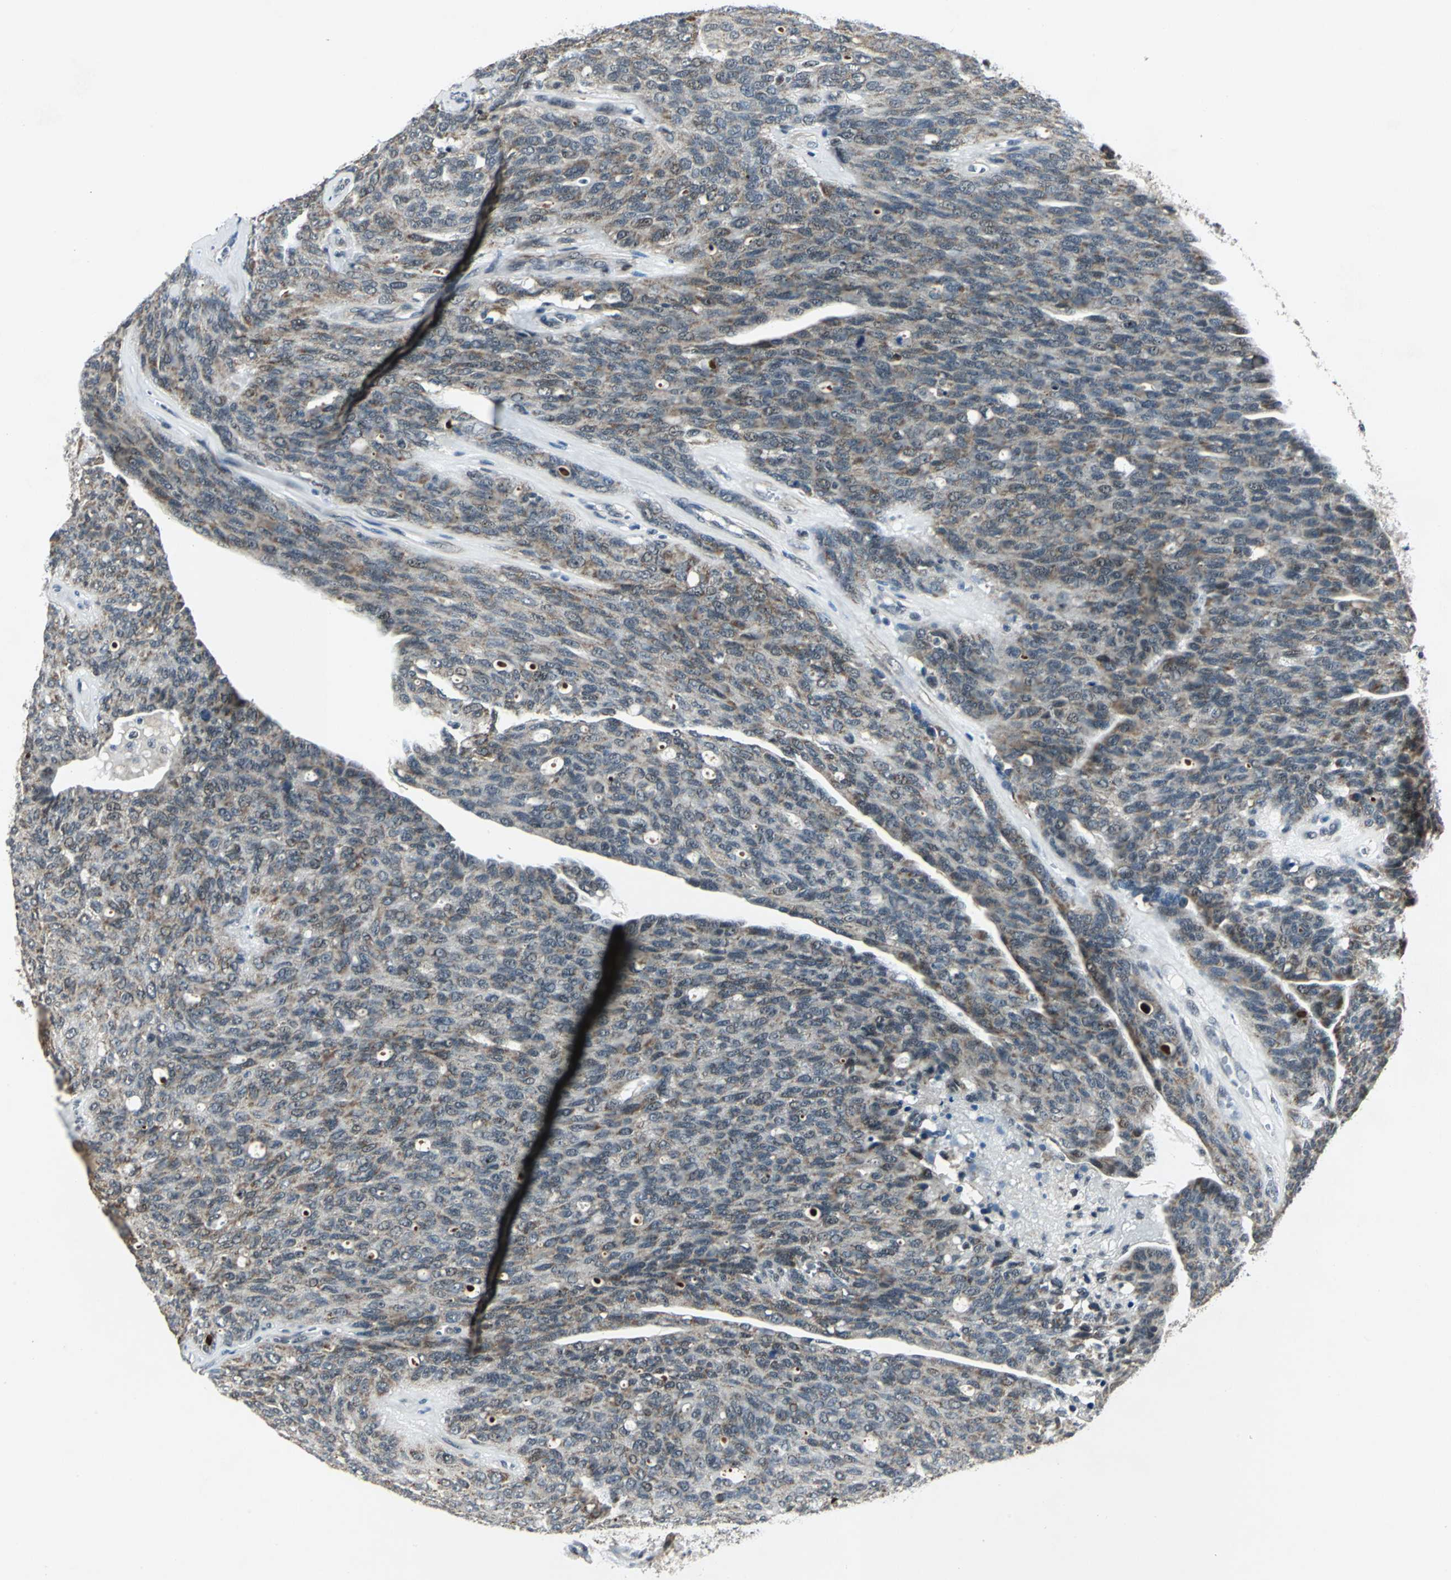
{"staining": {"intensity": "moderate", "quantity": "25%-75%", "location": "cytoplasmic/membranous"}, "tissue": "ovarian cancer", "cell_type": "Tumor cells", "image_type": "cancer", "snomed": [{"axis": "morphology", "description": "Carcinoma, endometroid"}, {"axis": "topography", "description": "Ovary"}], "caption": "Protein expression analysis of ovarian endometroid carcinoma exhibits moderate cytoplasmic/membranous staining in about 25%-75% of tumor cells. The staining was performed using DAB to visualize the protein expression in brown, while the nuclei were stained in blue with hematoxylin (Magnification: 20x).", "gene": "MTA1", "patient": {"sex": "female", "age": 60}}